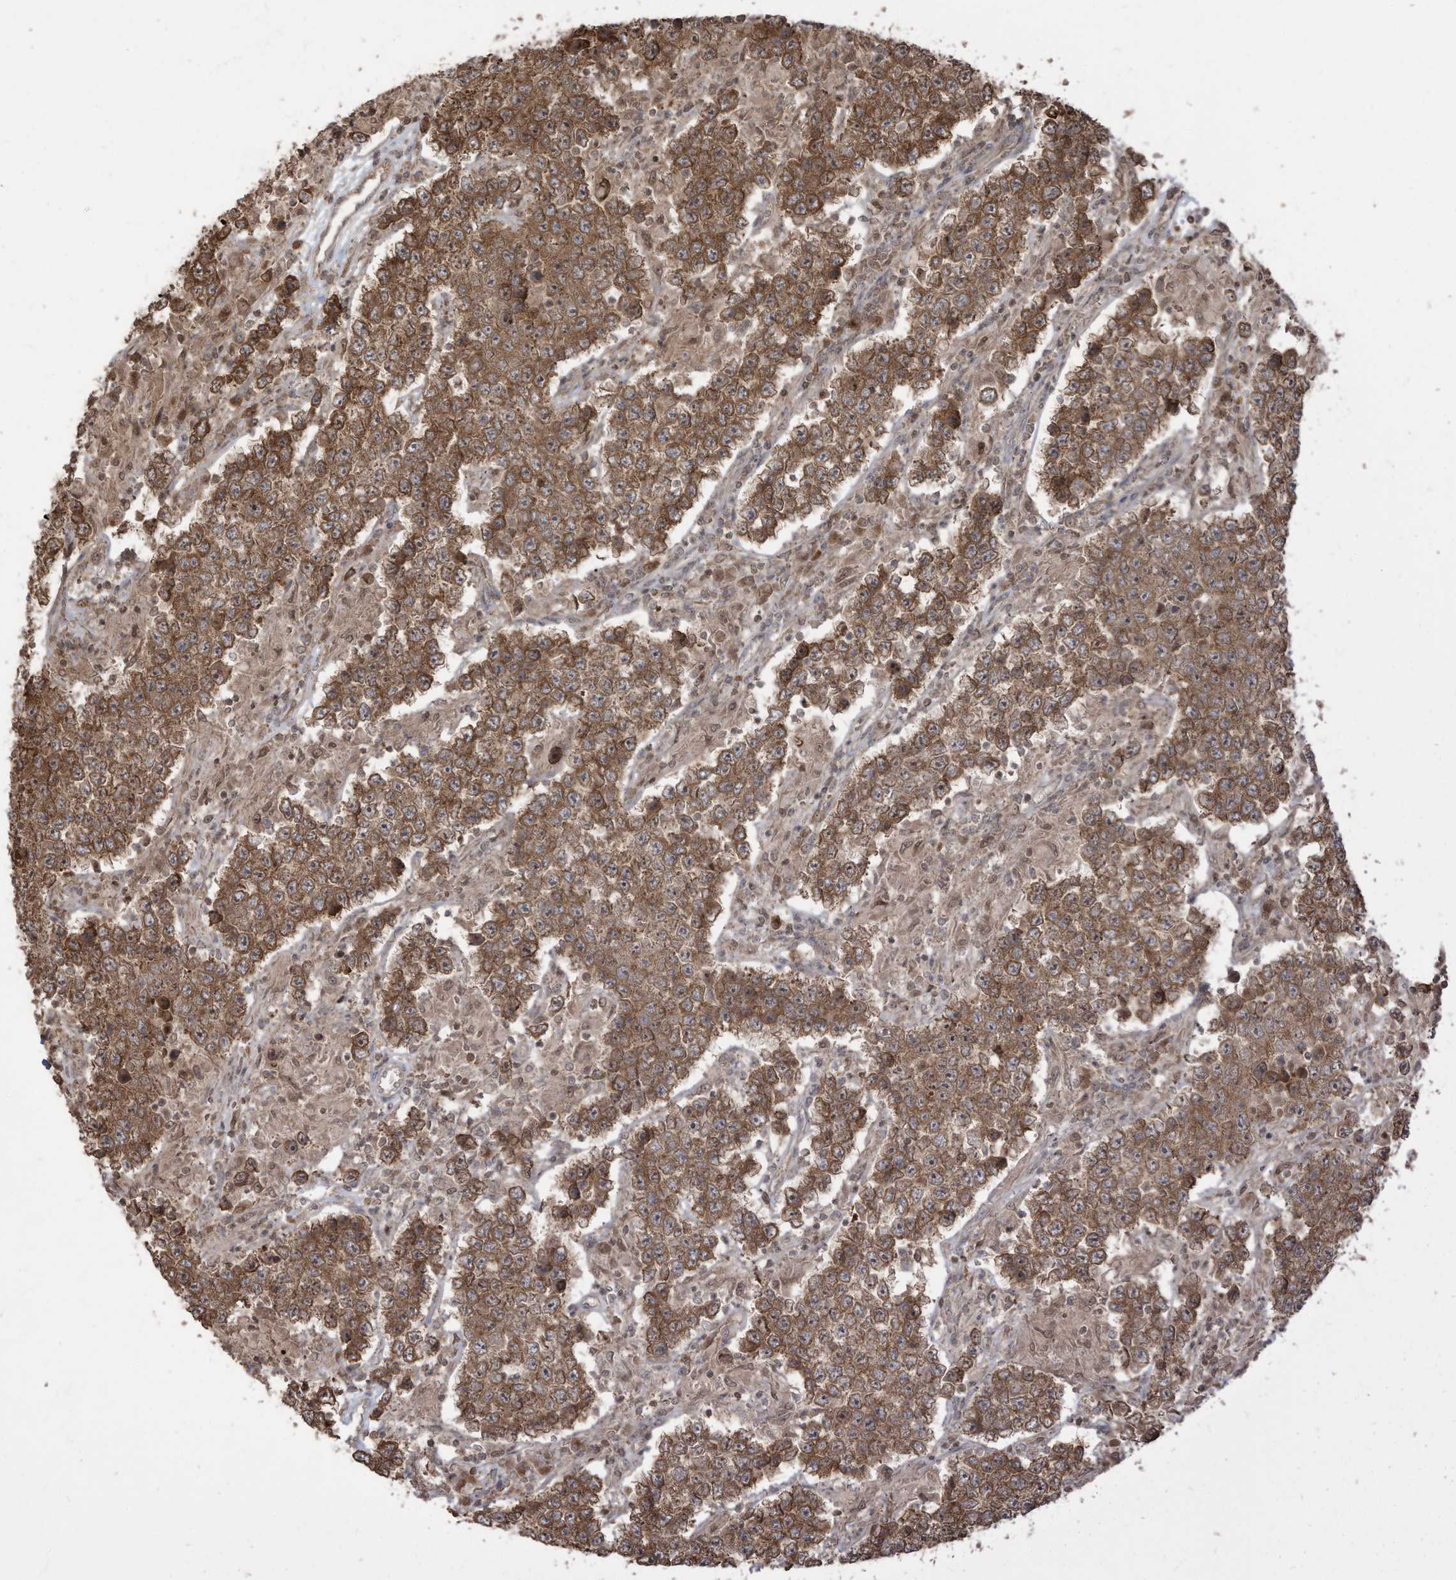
{"staining": {"intensity": "moderate", "quantity": ">75%", "location": "cytoplasmic/membranous"}, "tissue": "testis cancer", "cell_type": "Tumor cells", "image_type": "cancer", "snomed": [{"axis": "morphology", "description": "Normal tissue, NOS"}, {"axis": "morphology", "description": "Urothelial carcinoma, High grade"}, {"axis": "morphology", "description": "Seminoma, NOS"}, {"axis": "morphology", "description": "Carcinoma, Embryonal, NOS"}, {"axis": "topography", "description": "Urinary bladder"}, {"axis": "topography", "description": "Testis"}], "caption": "A brown stain highlights moderate cytoplasmic/membranous expression of a protein in embryonal carcinoma (testis) tumor cells.", "gene": "CARF", "patient": {"sex": "male", "age": 41}}